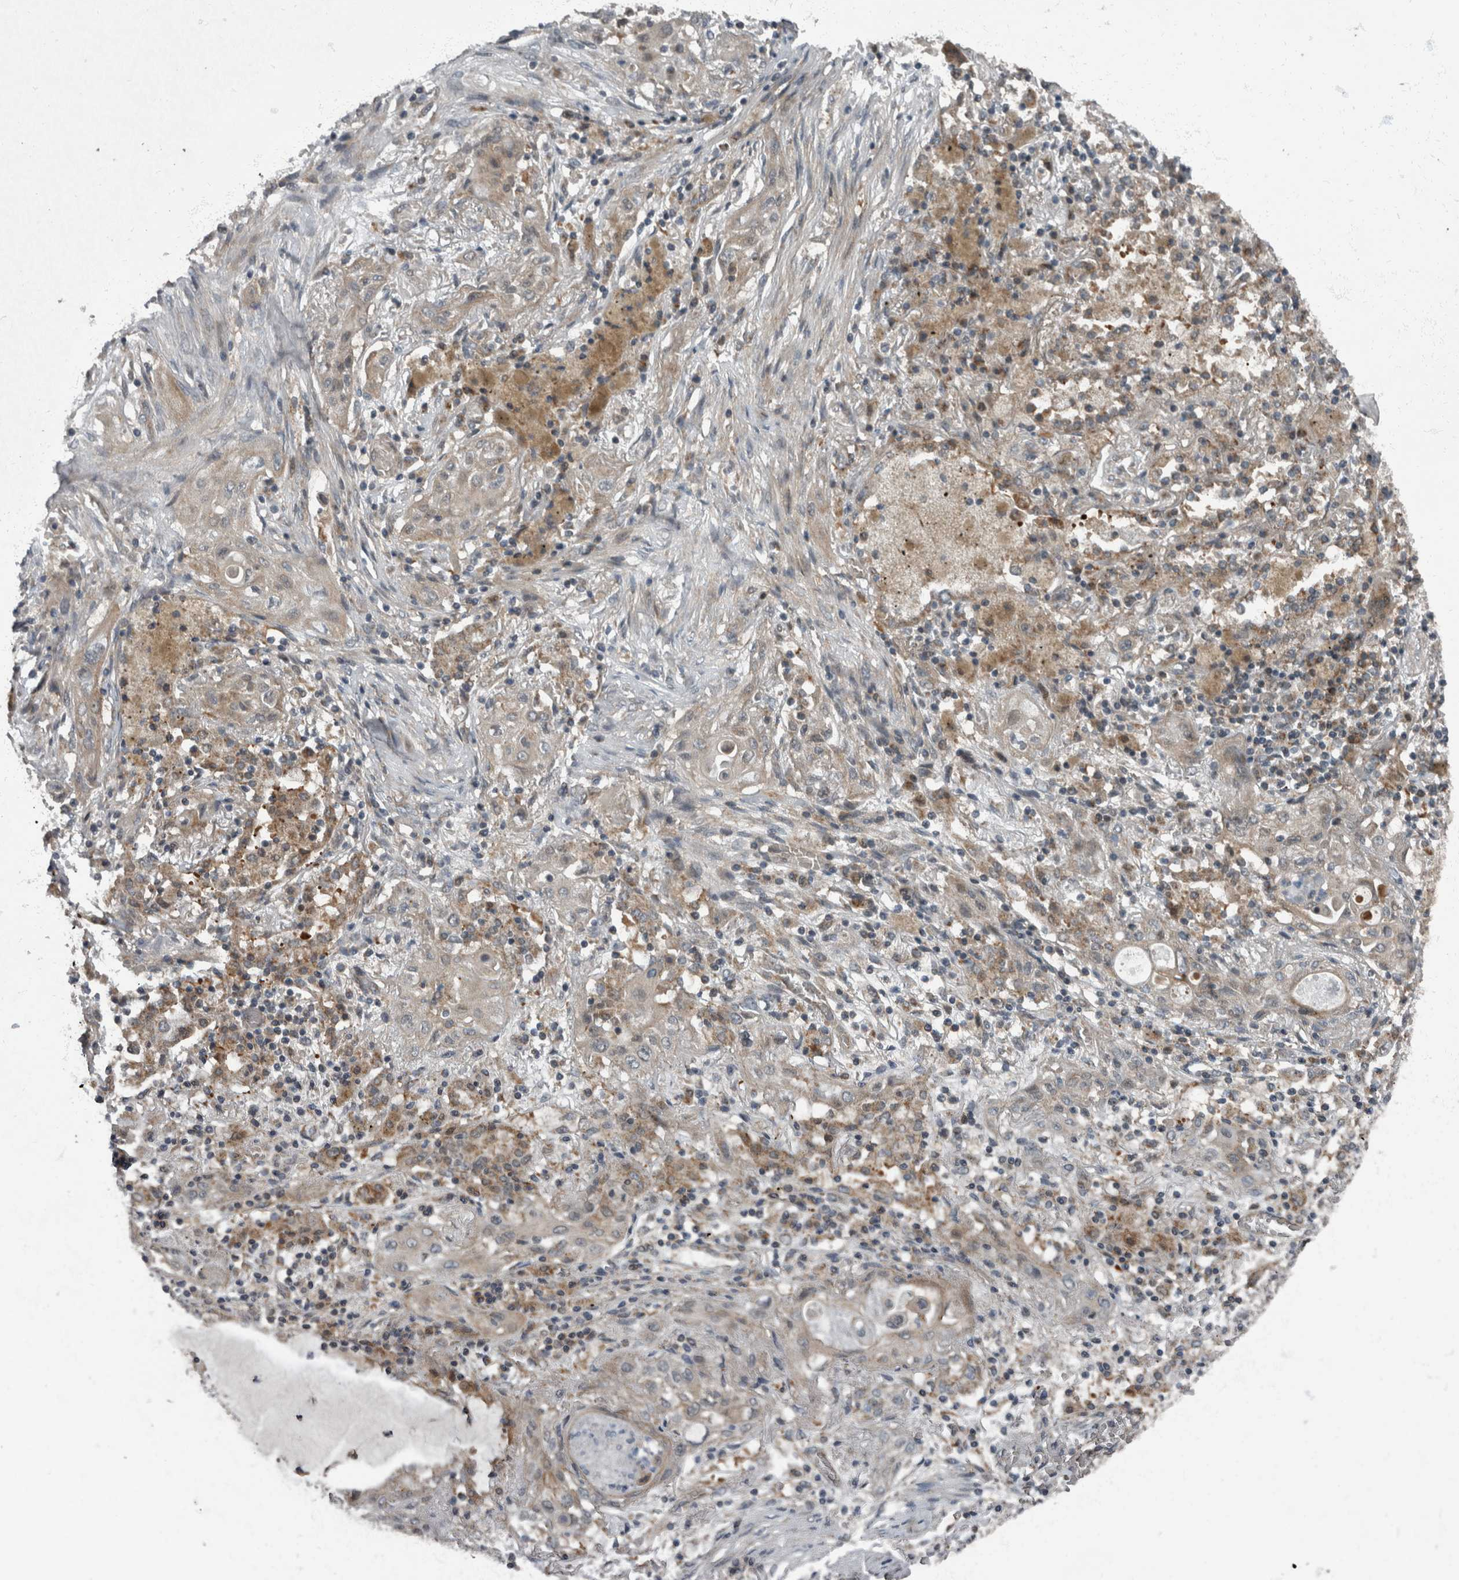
{"staining": {"intensity": "weak", "quantity": "<25%", "location": "cytoplasmic/membranous"}, "tissue": "lung cancer", "cell_type": "Tumor cells", "image_type": "cancer", "snomed": [{"axis": "morphology", "description": "Squamous cell carcinoma, NOS"}, {"axis": "topography", "description": "Lung"}], "caption": "This is a image of immunohistochemistry staining of squamous cell carcinoma (lung), which shows no positivity in tumor cells.", "gene": "RABGGTB", "patient": {"sex": "female", "age": 47}}